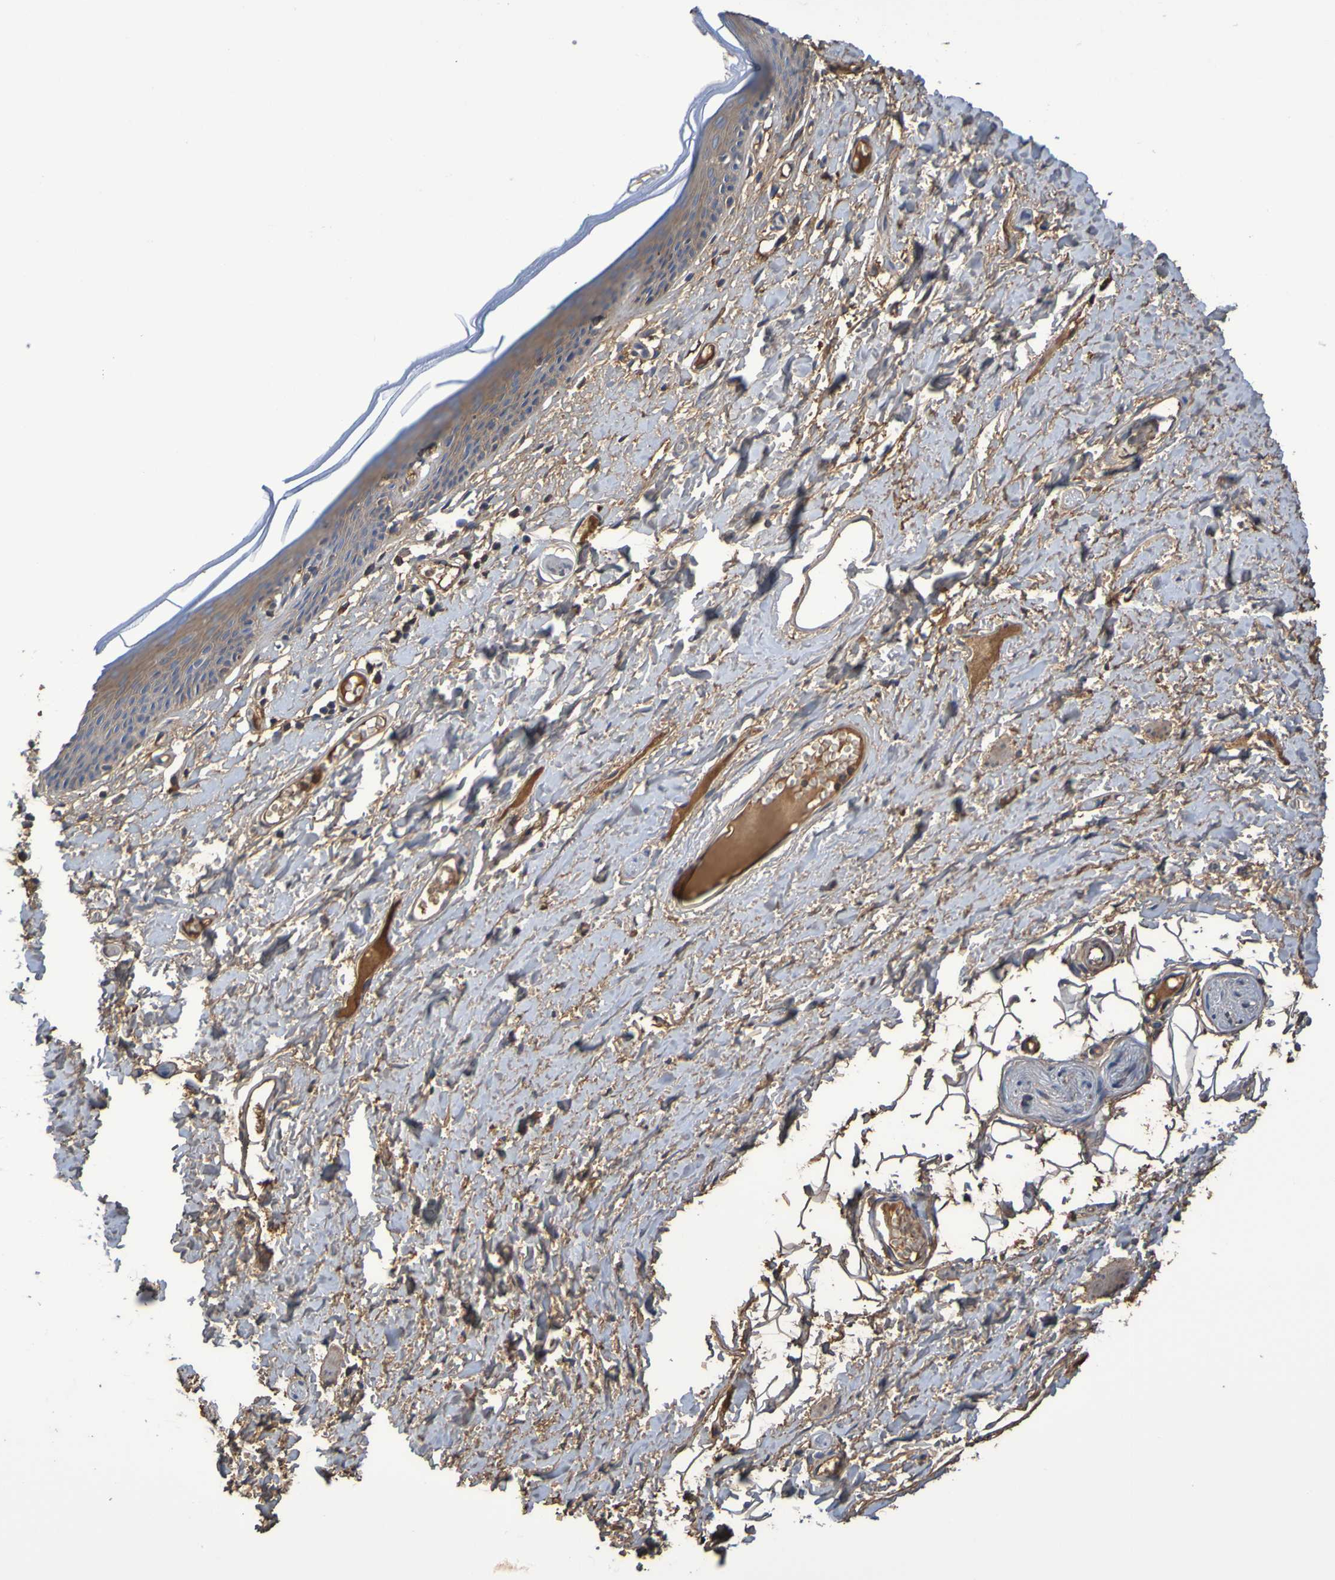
{"staining": {"intensity": "moderate", "quantity": "25%-75%", "location": "cytoplasmic/membranous"}, "tissue": "skin", "cell_type": "Epidermal cells", "image_type": "normal", "snomed": [{"axis": "morphology", "description": "Normal tissue, NOS"}, {"axis": "topography", "description": "Vulva"}], "caption": "A medium amount of moderate cytoplasmic/membranous positivity is seen in about 25%-75% of epidermal cells in normal skin.", "gene": "GAB3", "patient": {"sex": "female", "age": 54}}